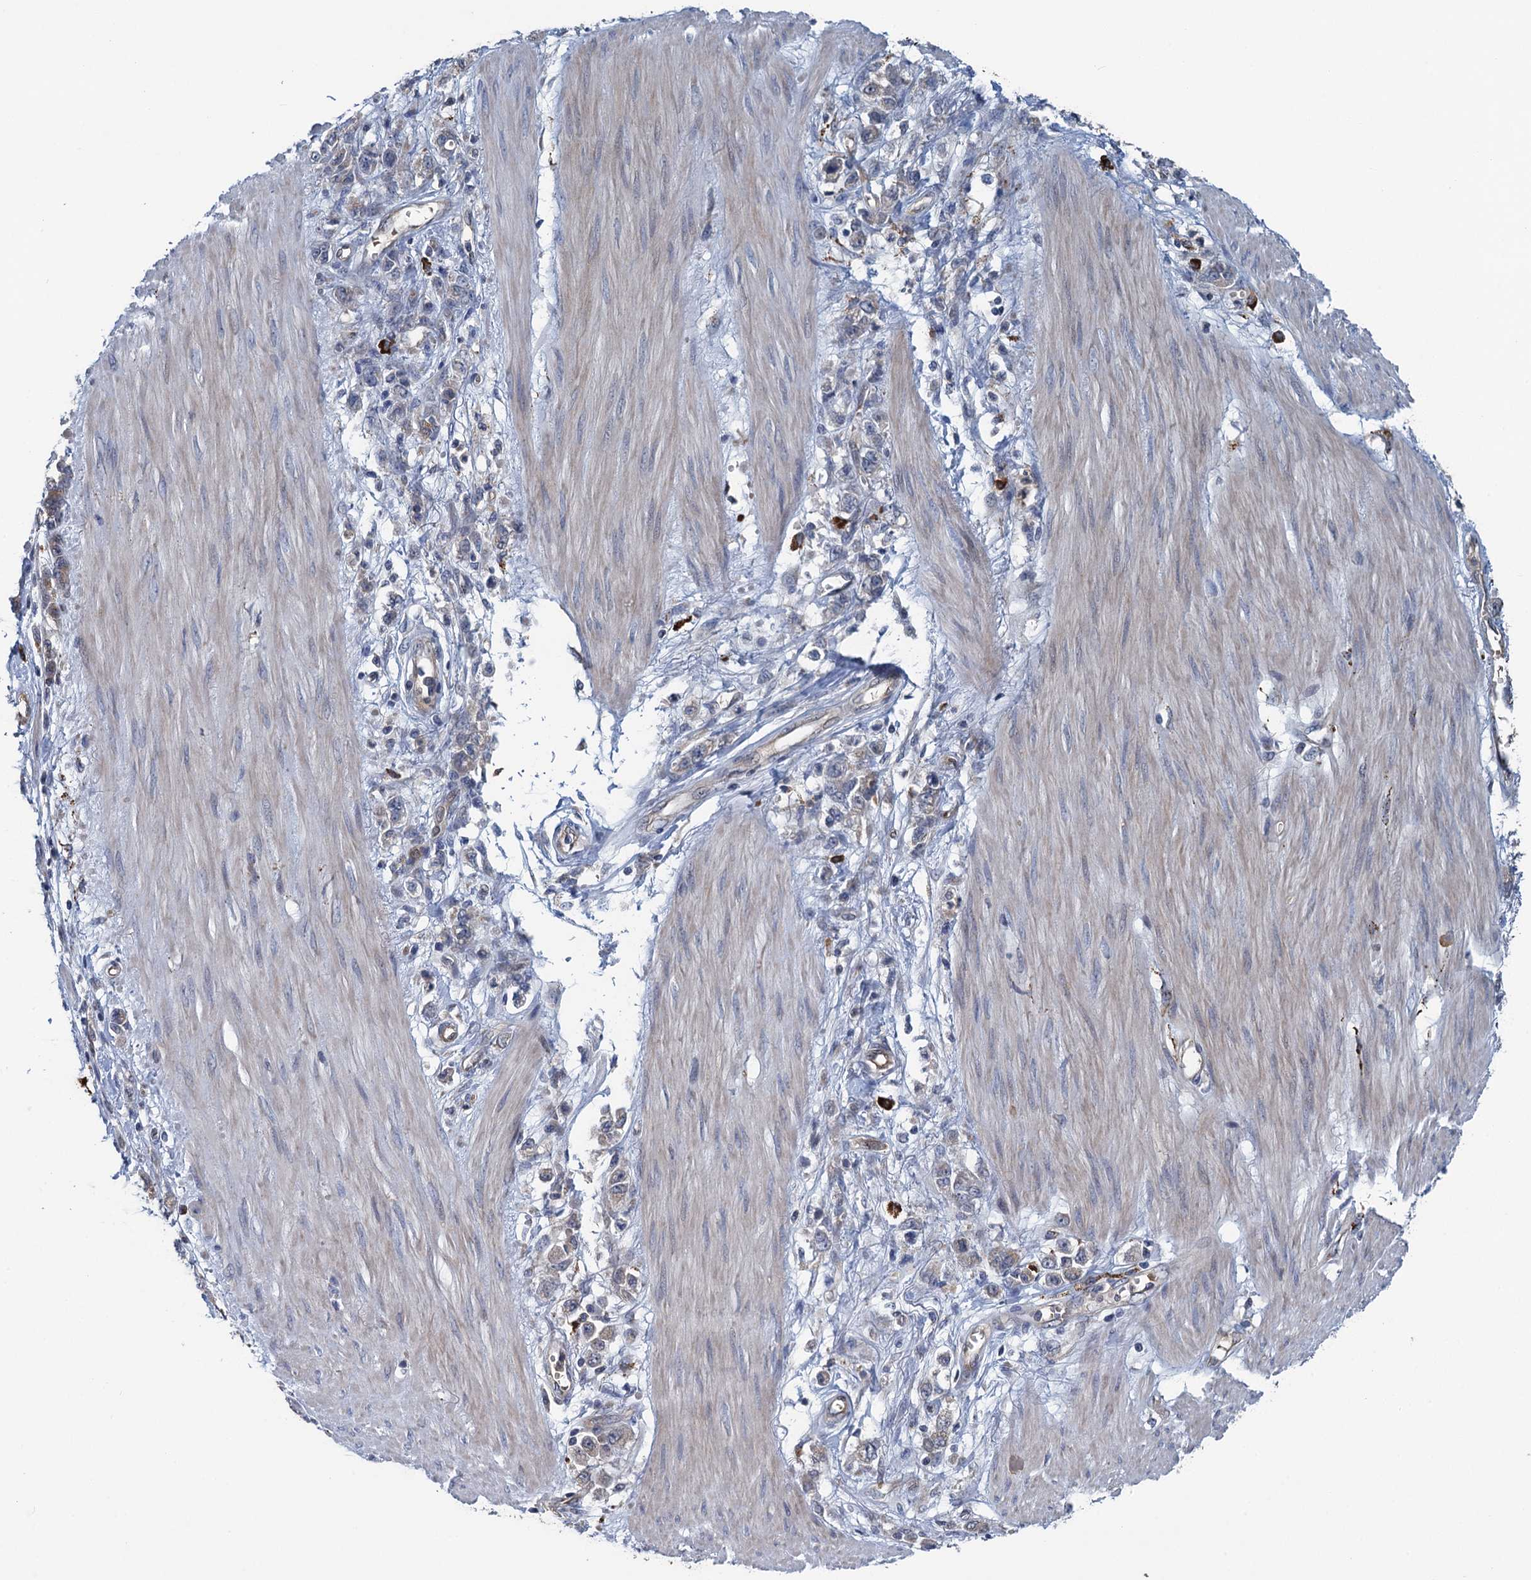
{"staining": {"intensity": "negative", "quantity": "none", "location": "none"}, "tissue": "stomach cancer", "cell_type": "Tumor cells", "image_type": "cancer", "snomed": [{"axis": "morphology", "description": "Adenocarcinoma, NOS"}, {"axis": "topography", "description": "Stomach"}], "caption": "Protein analysis of adenocarcinoma (stomach) displays no significant staining in tumor cells. (Brightfield microscopy of DAB immunohistochemistry at high magnification).", "gene": "KBTBD8", "patient": {"sex": "female", "age": 76}}